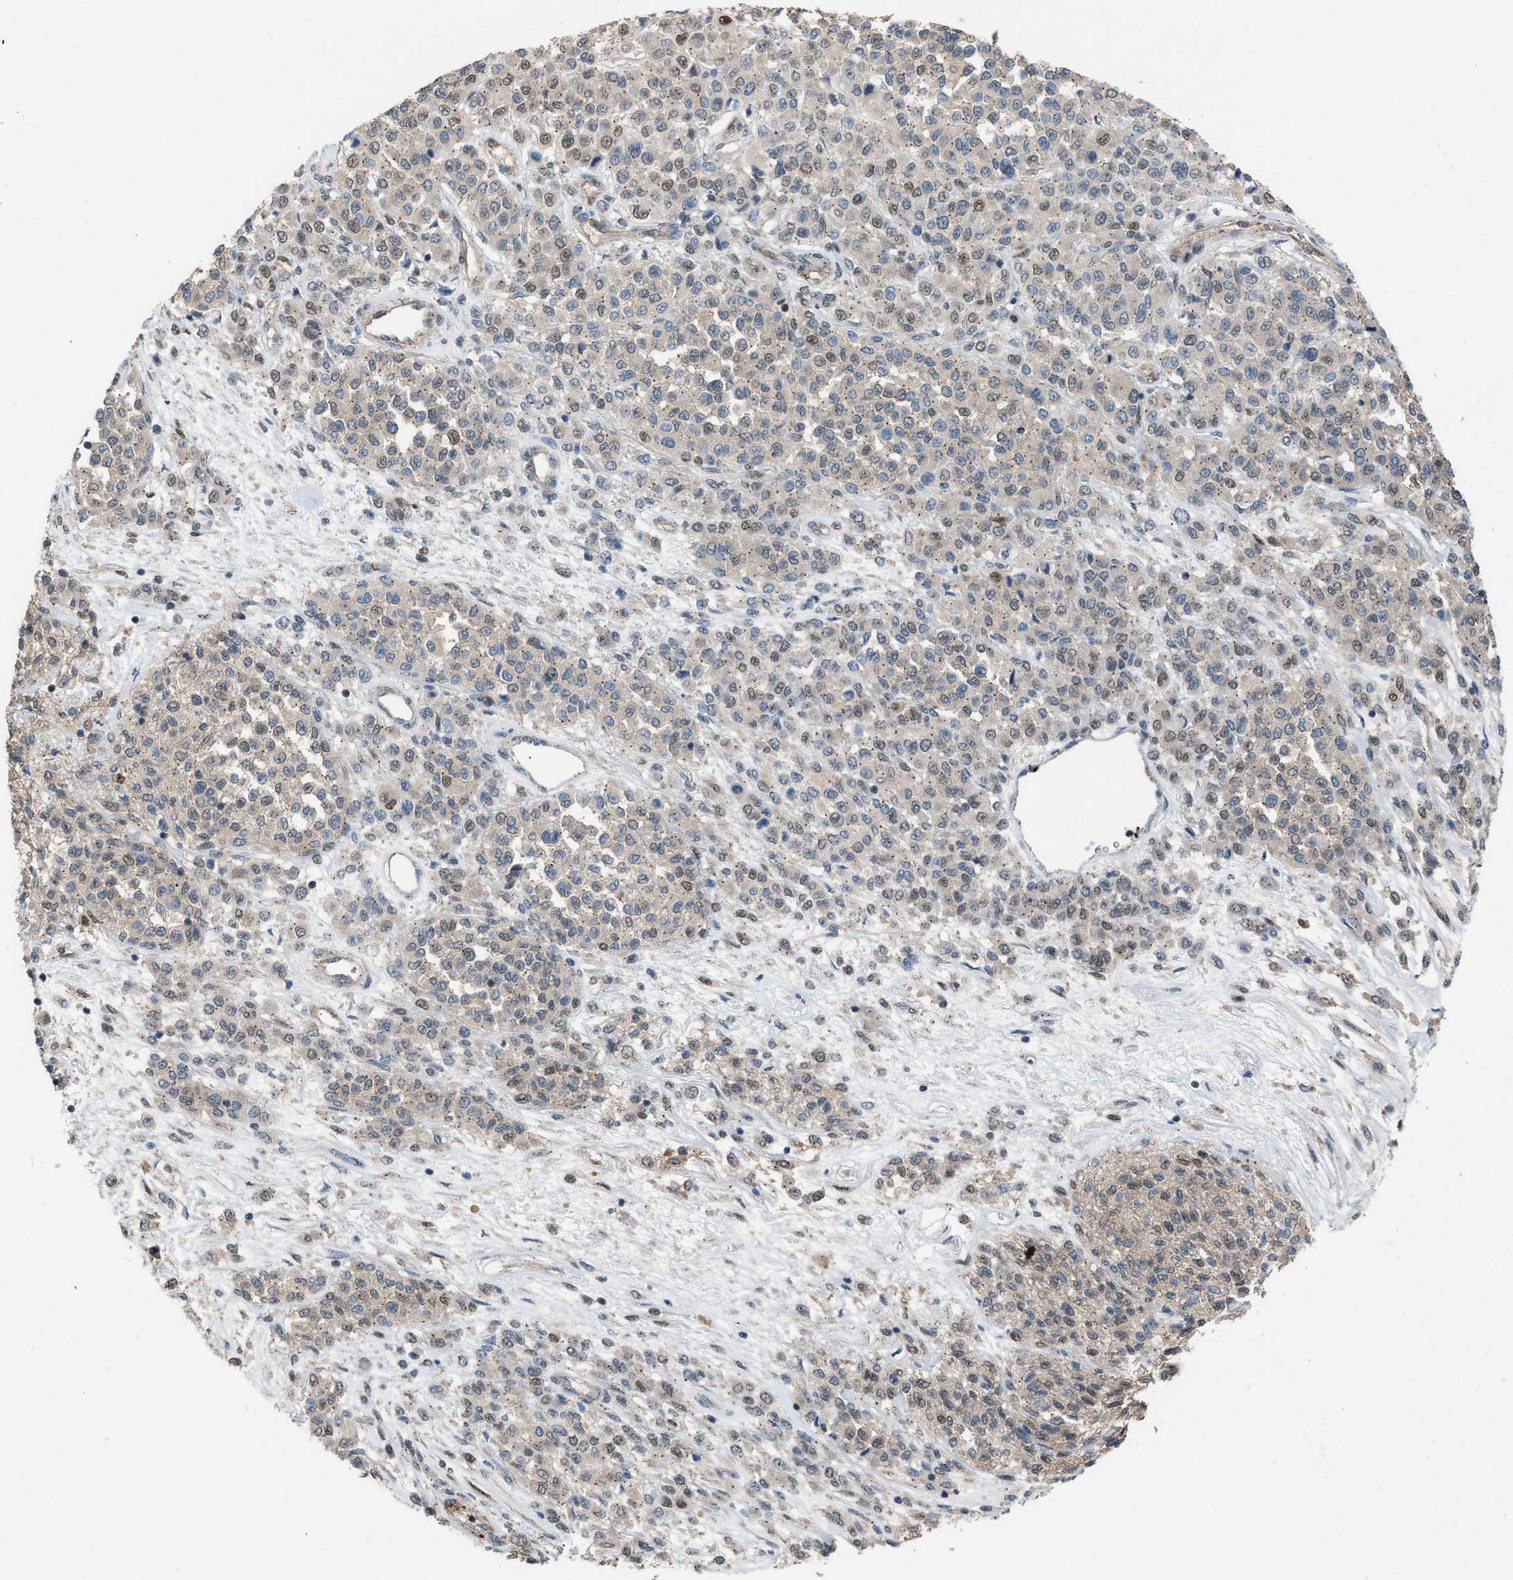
{"staining": {"intensity": "weak", "quantity": "25%-75%", "location": "cytoplasmic/membranous,nuclear"}, "tissue": "melanoma", "cell_type": "Tumor cells", "image_type": "cancer", "snomed": [{"axis": "morphology", "description": "Malignant melanoma, Metastatic site"}, {"axis": "topography", "description": "Pancreas"}], "caption": "Immunohistochemical staining of malignant melanoma (metastatic site) reveals weak cytoplasmic/membranous and nuclear protein staining in about 25%-75% of tumor cells.", "gene": "CRTC1", "patient": {"sex": "female", "age": 30}}